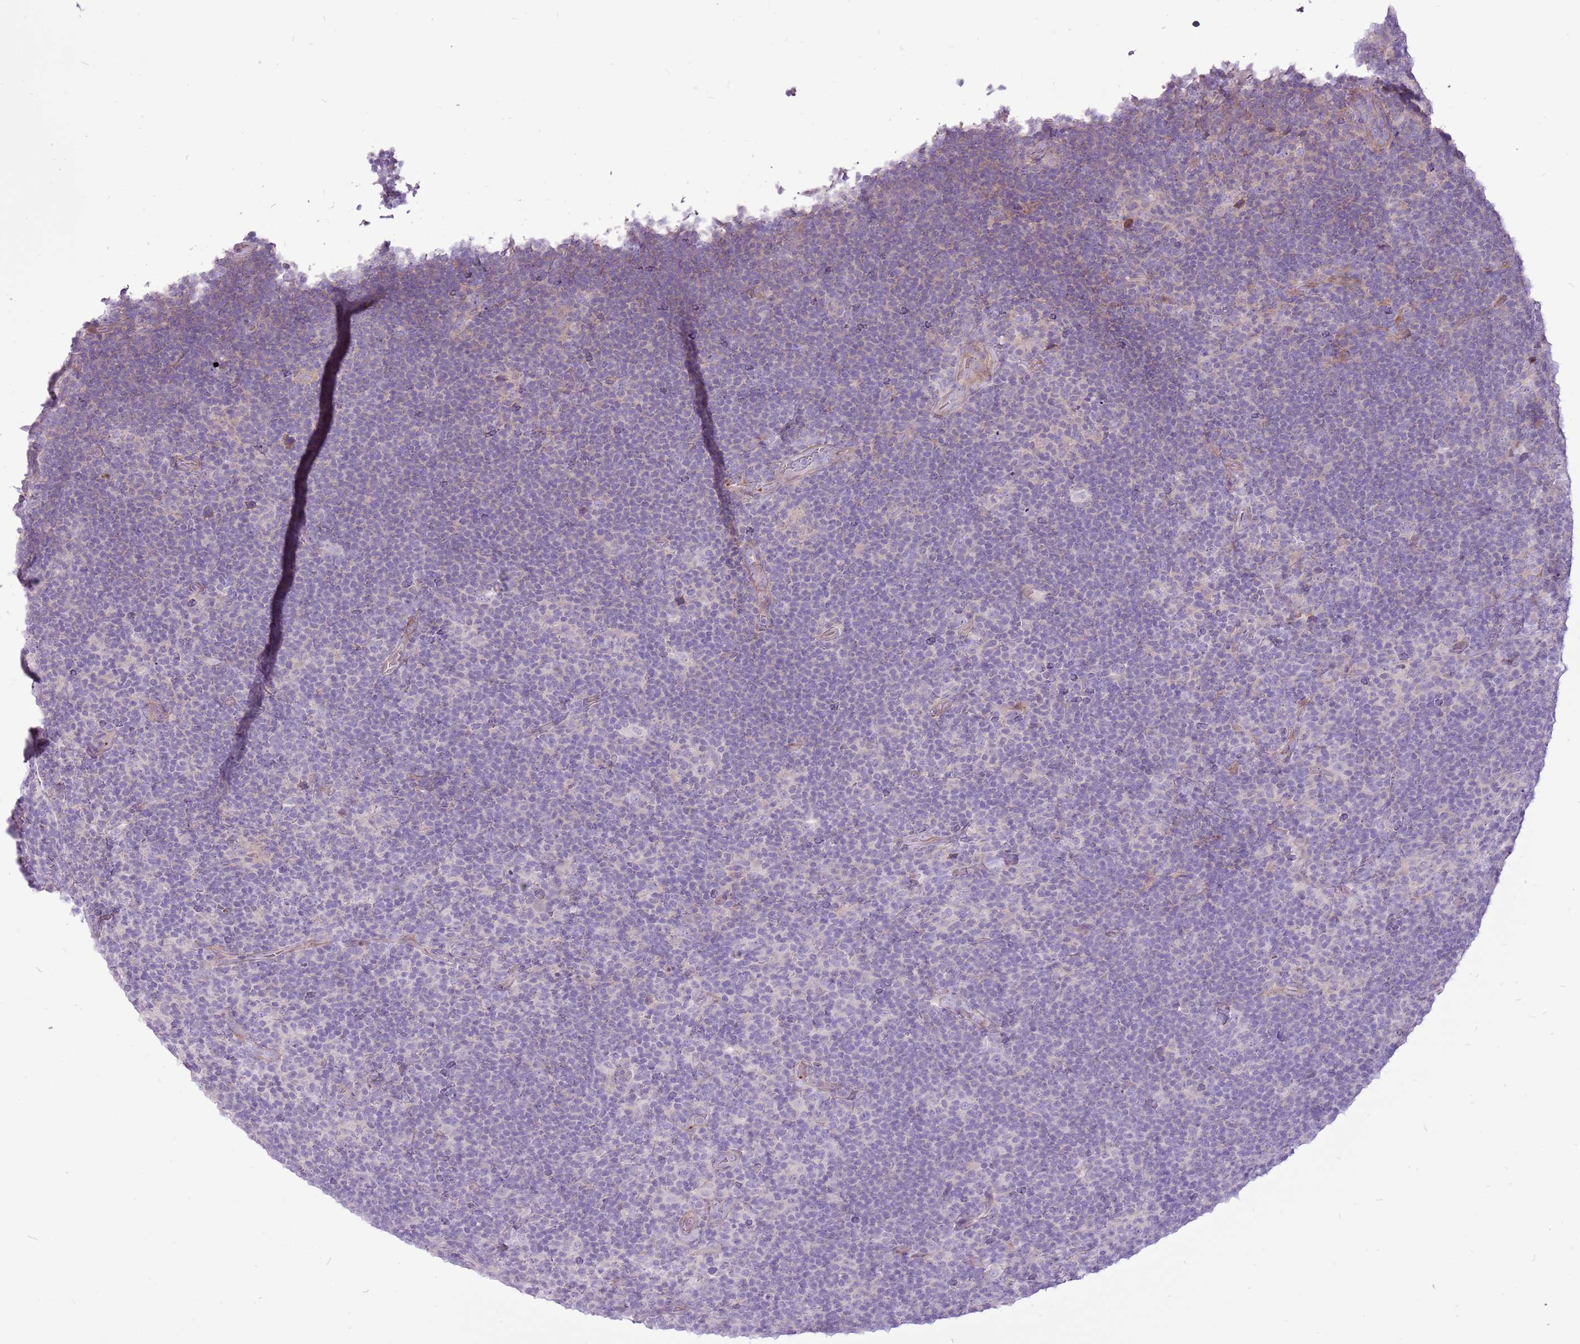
{"staining": {"intensity": "negative", "quantity": "none", "location": "none"}, "tissue": "lymphoma", "cell_type": "Tumor cells", "image_type": "cancer", "snomed": [{"axis": "morphology", "description": "Hodgkin's disease, NOS"}, {"axis": "topography", "description": "Lymph node"}], "caption": "An immunohistochemistry (IHC) micrograph of Hodgkin's disease is shown. There is no staining in tumor cells of Hodgkin's disease.", "gene": "CHAC2", "patient": {"sex": "female", "age": 57}}